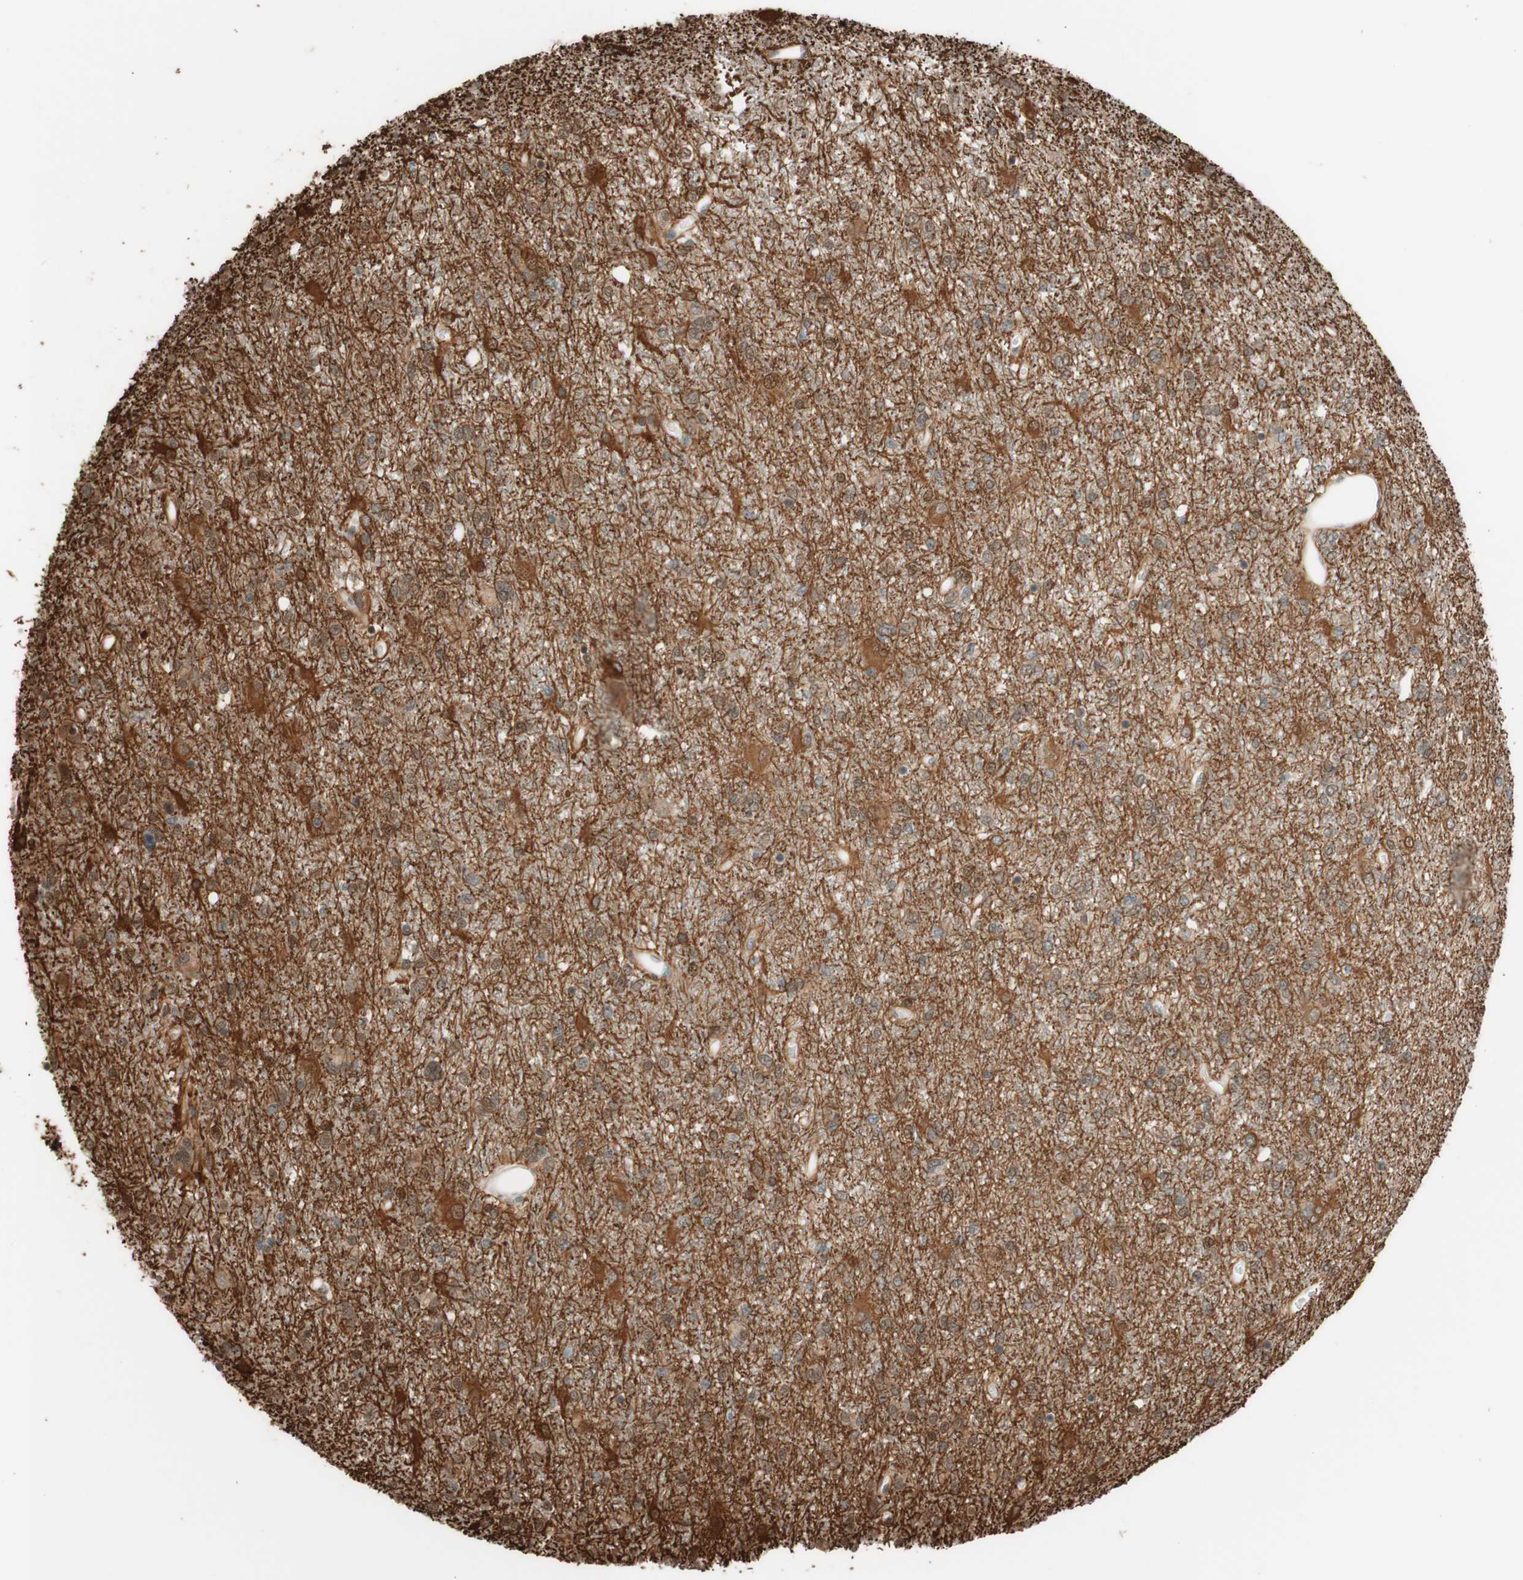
{"staining": {"intensity": "moderate", "quantity": "<25%", "location": "cytoplasmic/membranous"}, "tissue": "glioma", "cell_type": "Tumor cells", "image_type": "cancer", "snomed": [{"axis": "morphology", "description": "Glioma, malignant, High grade"}, {"axis": "topography", "description": "Brain"}], "caption": "The image reveals a brown stain indicating the presence of a protein in the cytoplasmic/membranous of tumor cells in malignant high-grade glioma.", "gene": "CCNC", "patient": {"sex": "female", "age": 59}}